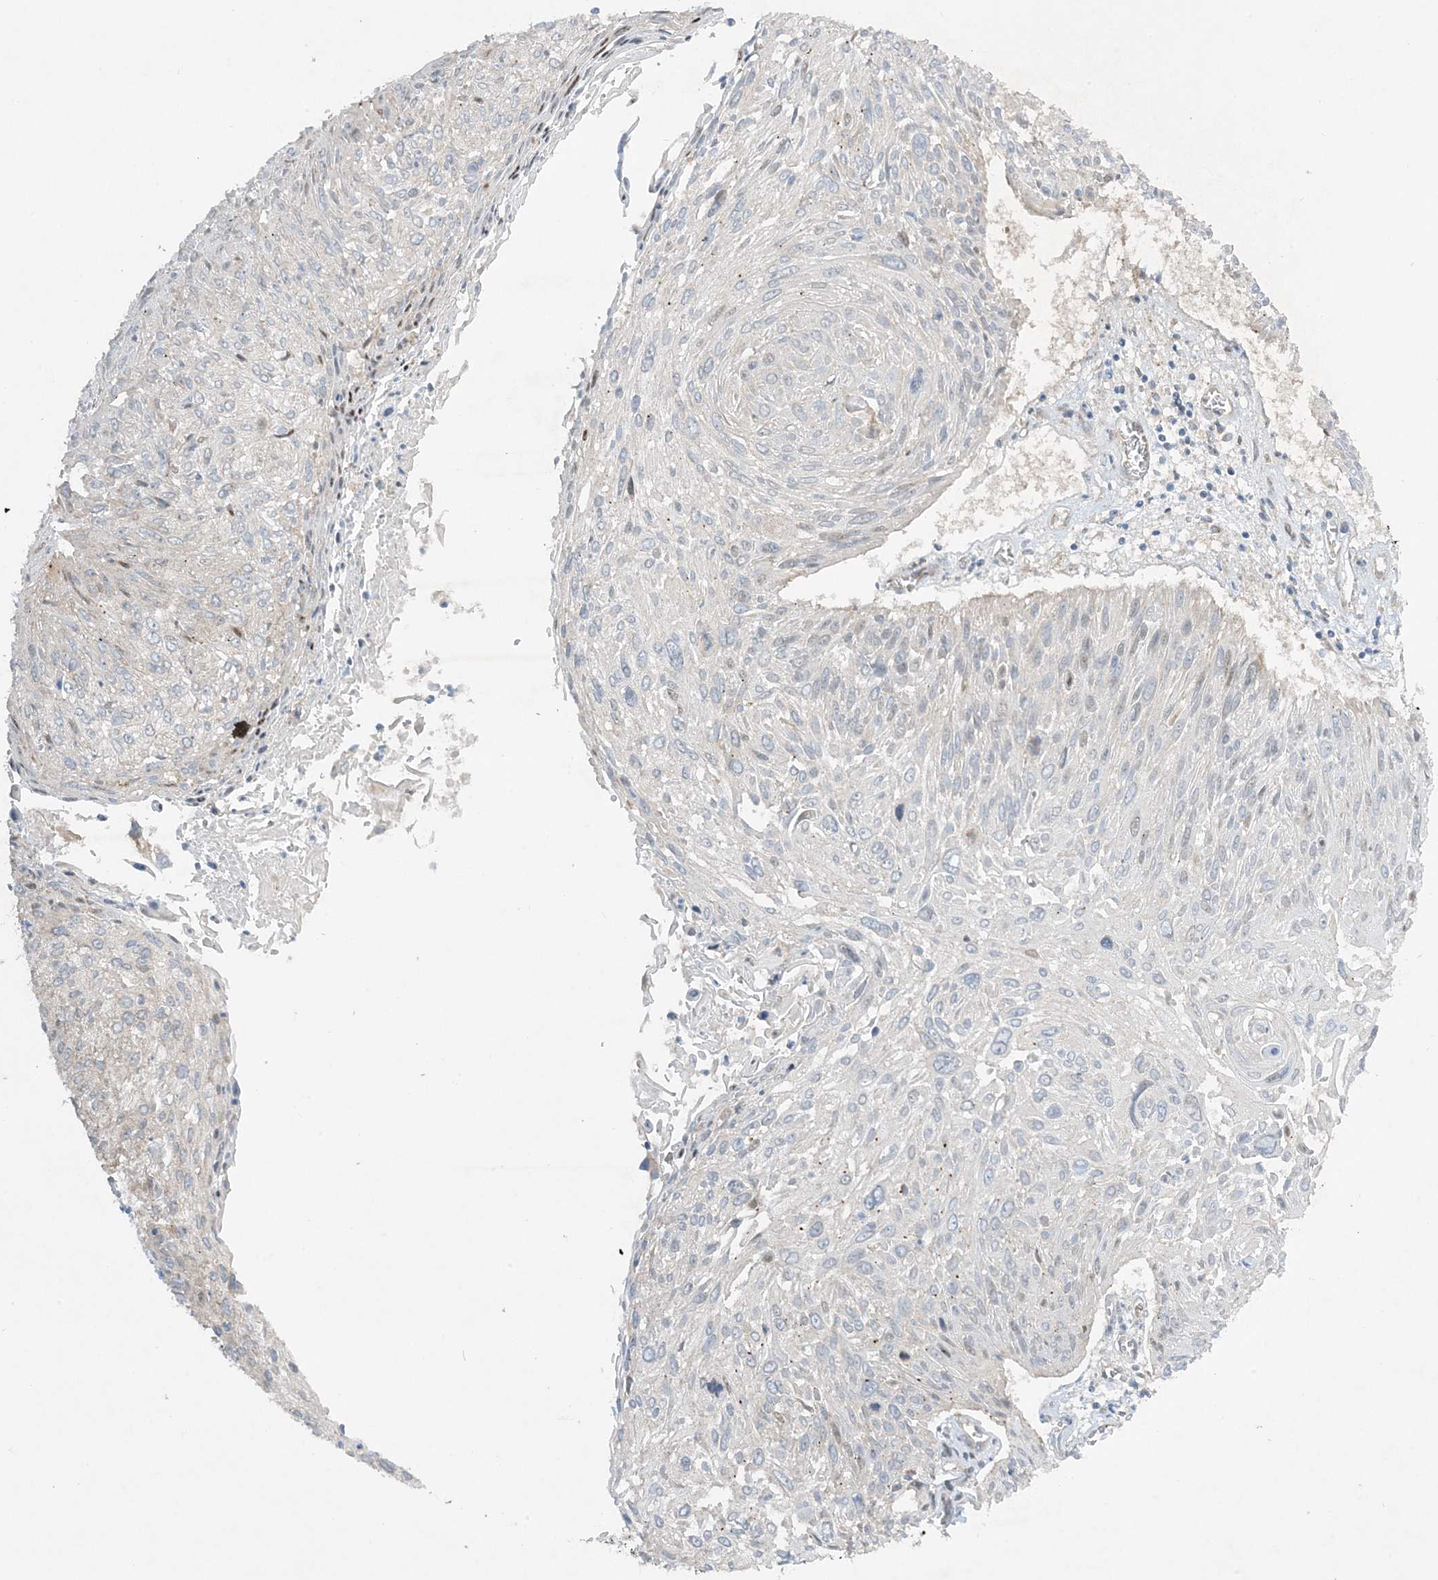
{"staining": {"intensity": "negative", "quantity": "none", "location": "none"}, "tissue": "cervical cancer", "cell_type": "Tumor cells", "image_type": "cancer", "snomed": [{"axis": "morphology", "description": "Squamous cell carcinoma, NOS"}, {"axis": "topography", "description": "Cervix"}], "caption": "DAB immunohistochemical staining of human cervical cancer (squamous cell carcinoma) reveals no significant positivity in tumor cells.", "gene": "RPP40", "patient": {"sex": "female", "age": 51}}